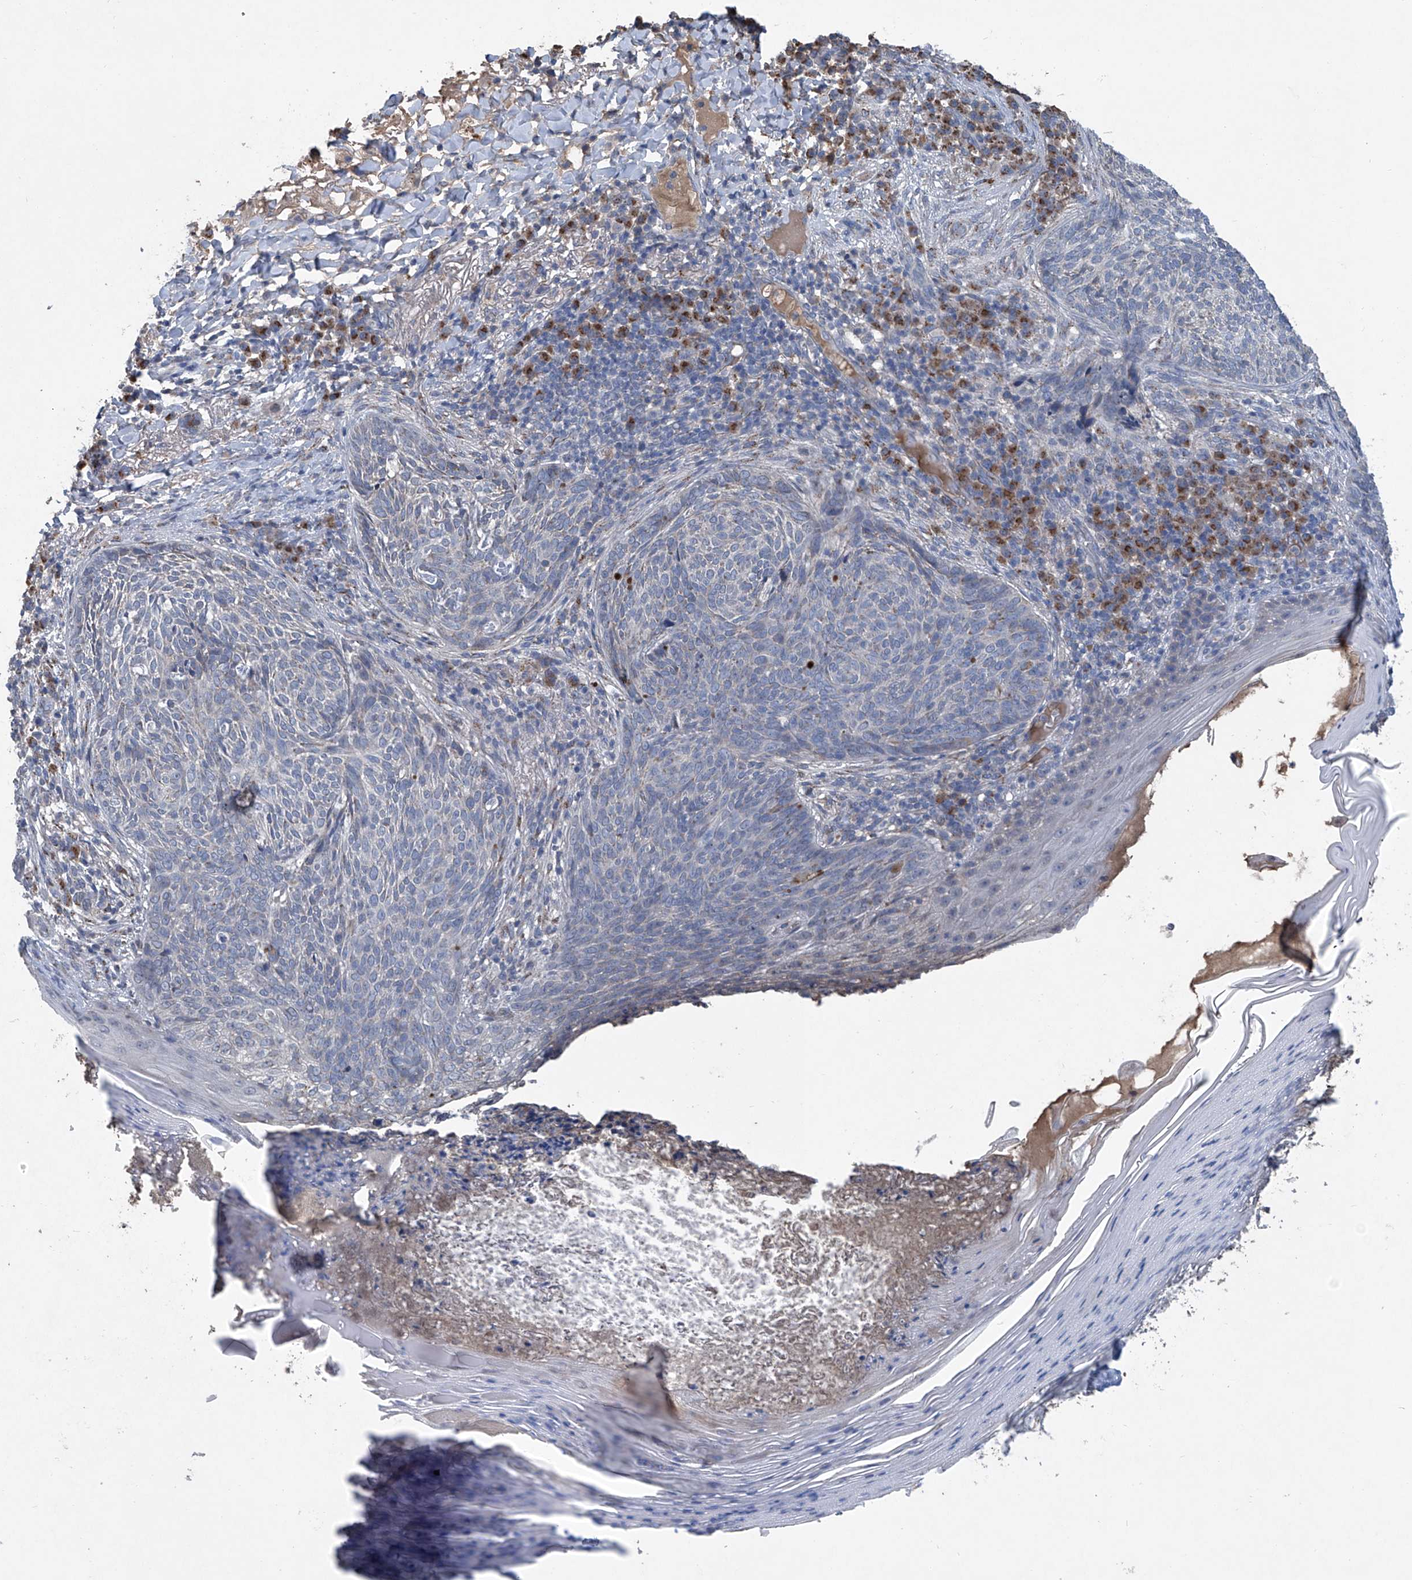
{"staining": {"intensity": "negative", "quantity": "none", "location": "none"}, "tissue": "skin cancer", "cell_type": "Tumor cells", "image_type": "cancer", "snomed": [{"axis": "morphology", "description": "Basal cell carcinoma"}, {"axis": "topography", "description": "Skin"}], "caption": "High magnification brightfield microscopy of skin cancer (basal cell carcinoma) stained with DAB (brown) and counterstained with hematoxylin (blue): tumor cells show no significant staining.", "gene": "PCSK5", "patient": {"sex": "male", "age": 85}}